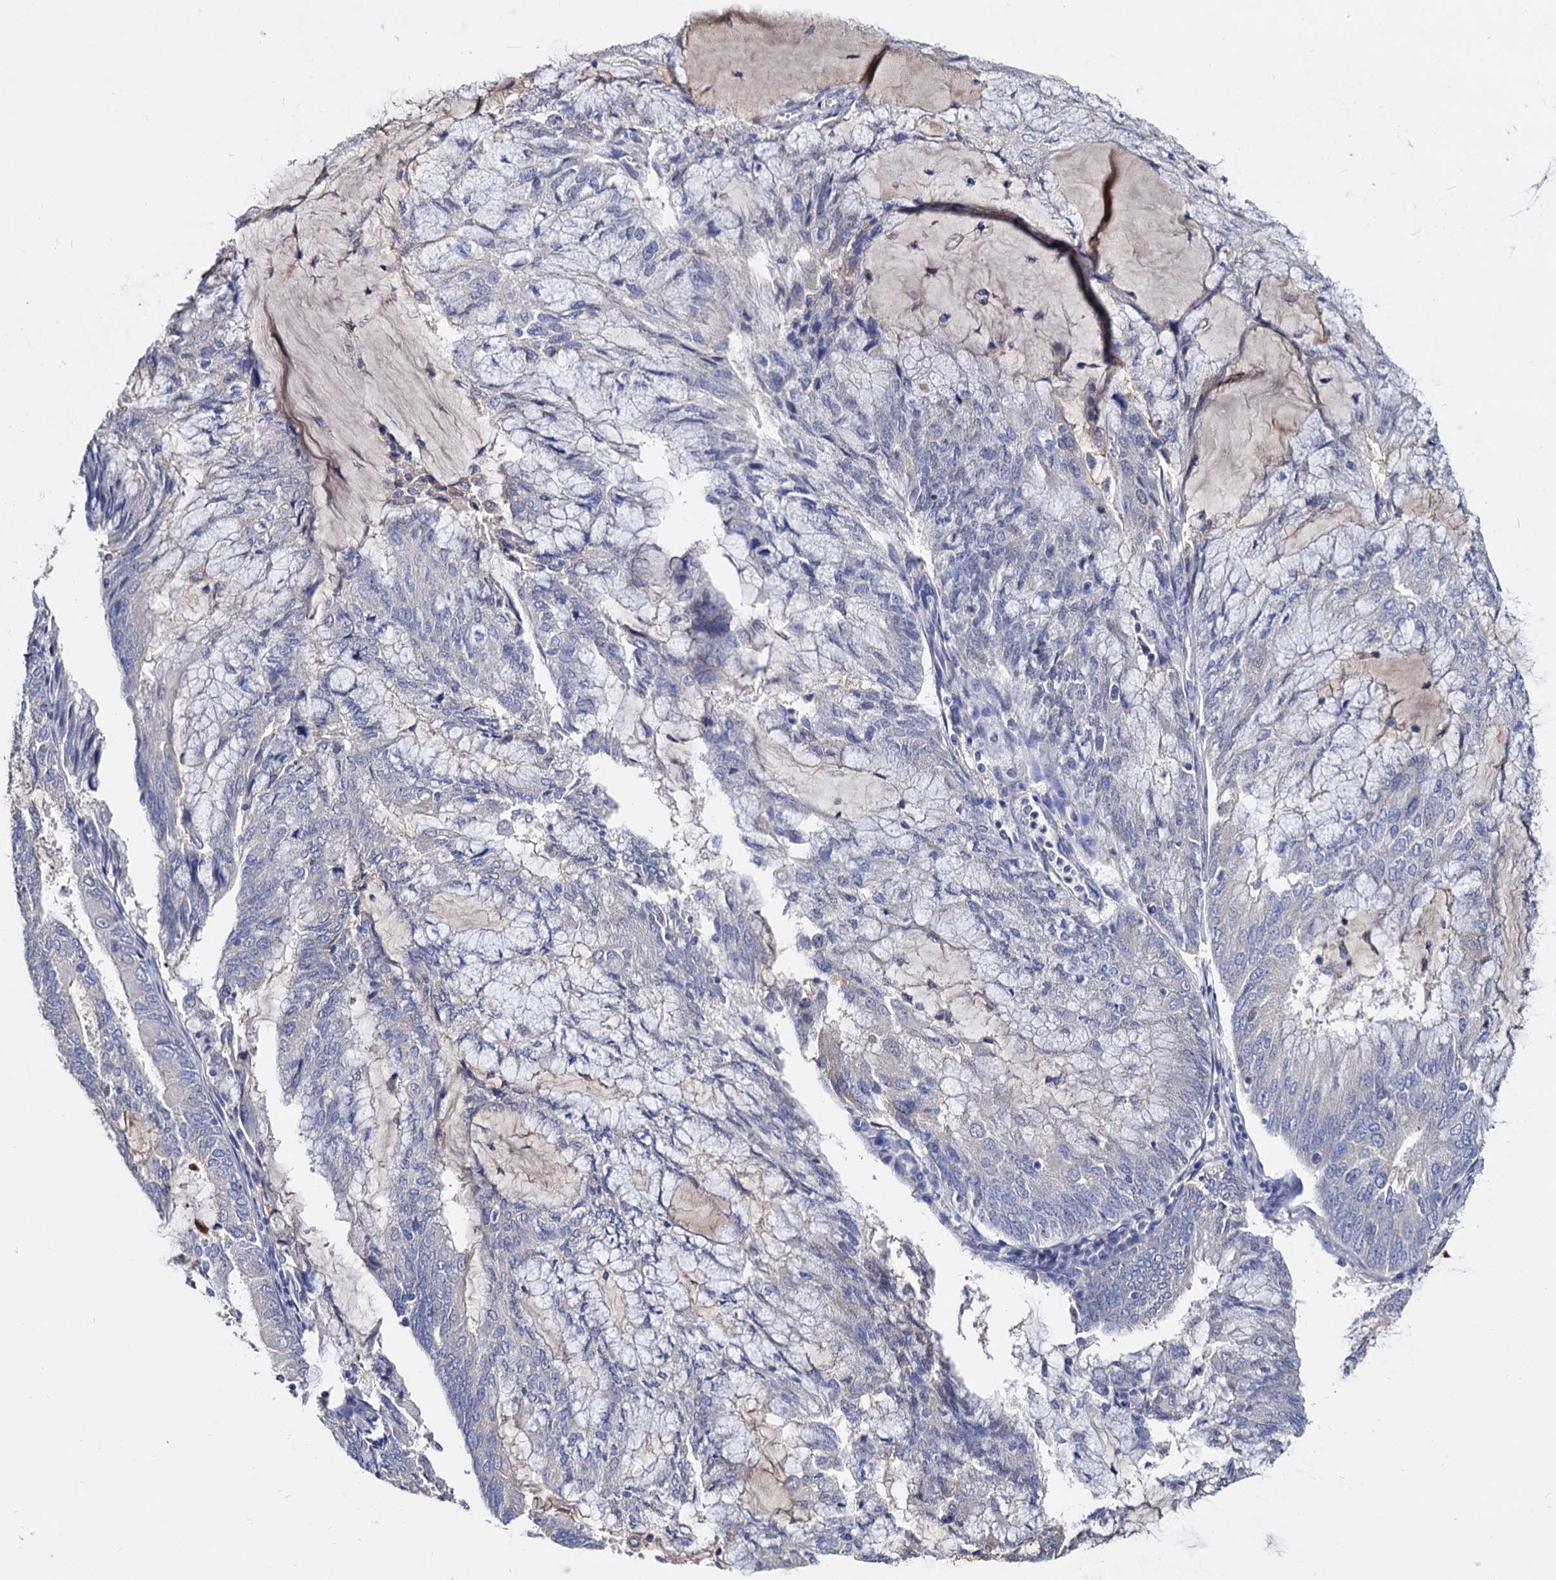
{"staining": {"intensity": "negative", "quantity": "none", "location": "none"}, "tissue": "endometrial cancer", "cell_type": "Tumor cells", "image_type": "cancer", "snomed": [{"axis": "morphology", "description": "Adenocarcinoma, NOS"}, {"axis": "topography", "description": "Endometrium"}], "caption": "Endometrial cancer stained for a protein using immunohistochemistry demonstrates no staining tumor cells.", "gene": "NPAS4", "patient": {"sex": "female", "age": 81}}